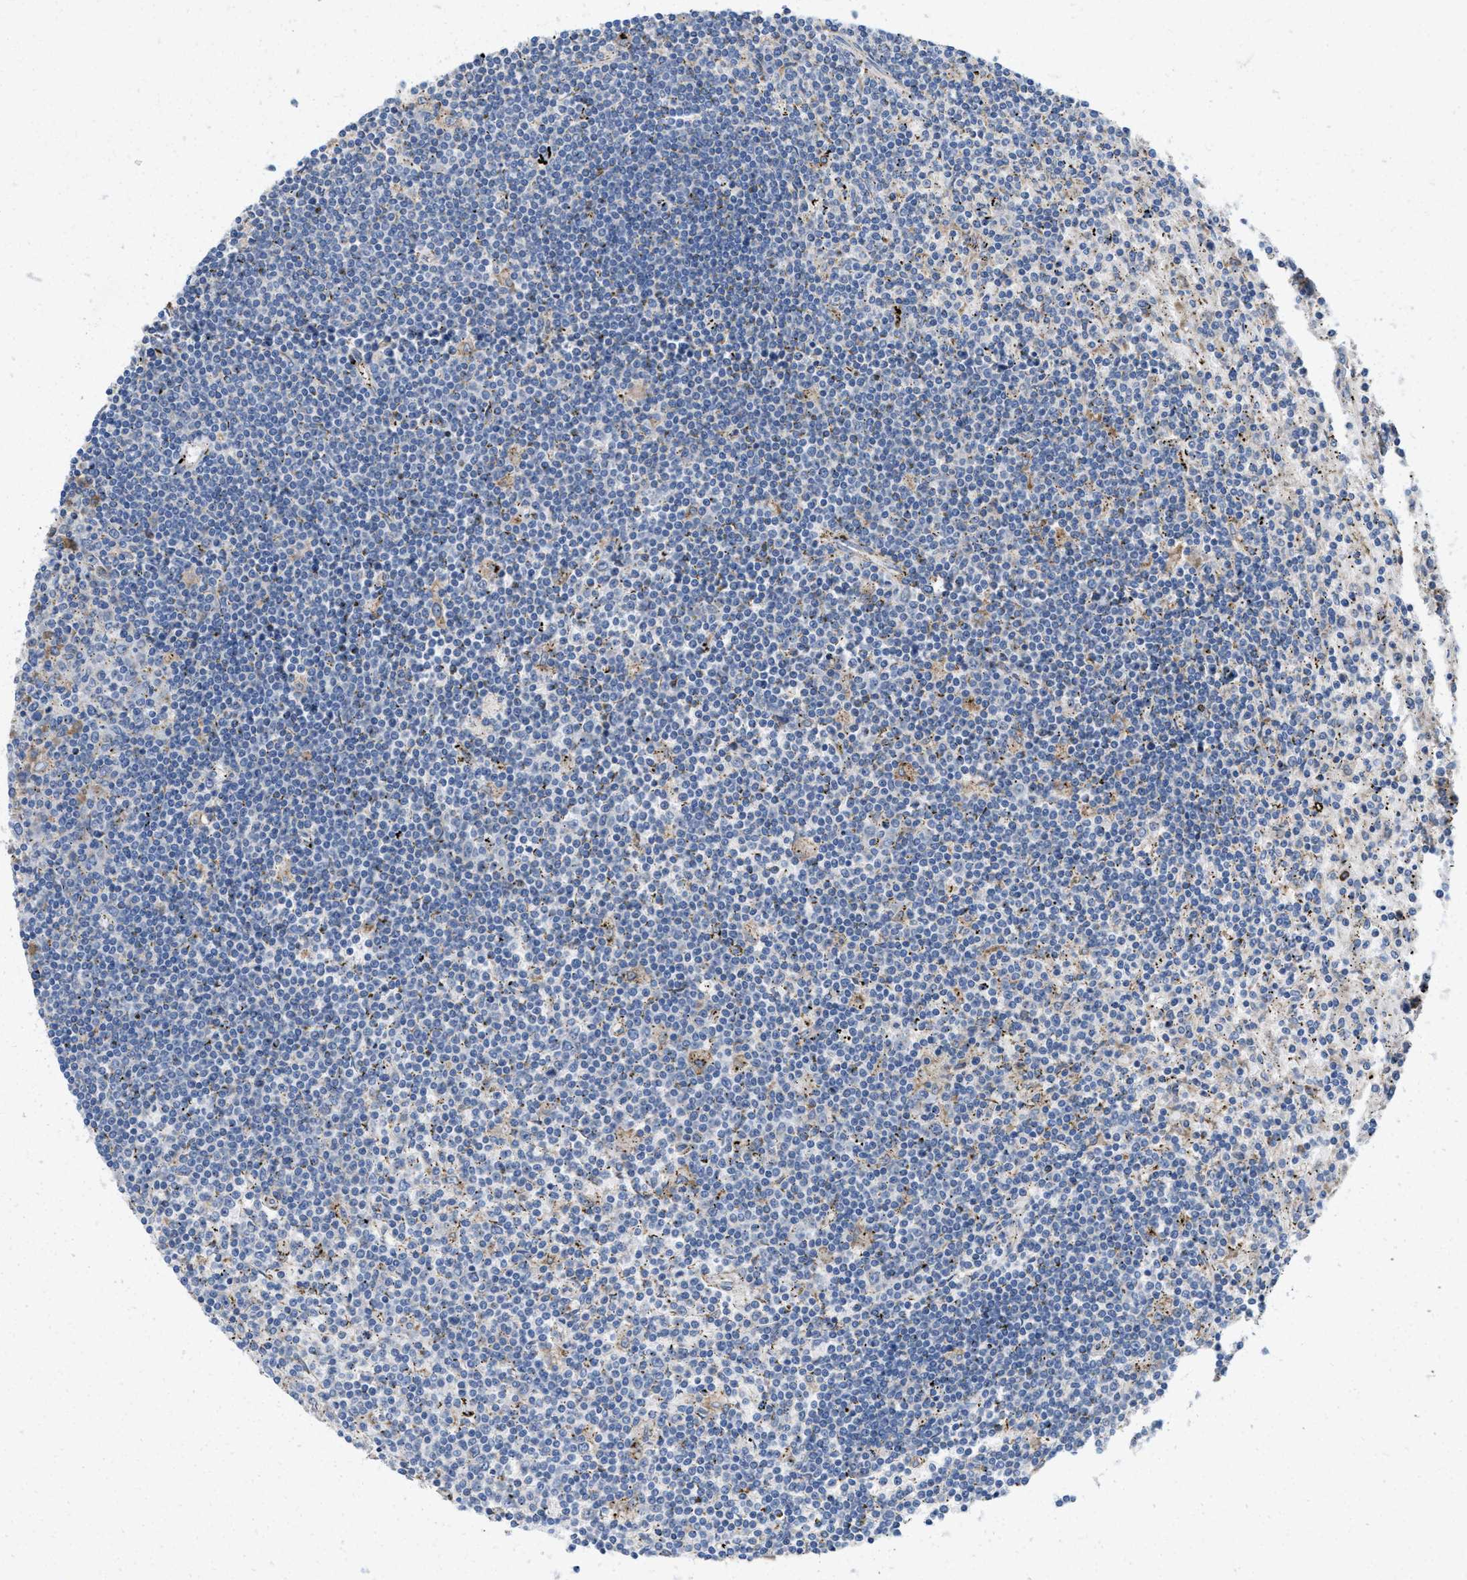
{"staining": {"intensity": "negative", "quantity": "none", "location": "none"}, "tissue": "lymphoma", "cell_type": "Tumor cells", "image_type": "cancer", "snomed": [{"axis": "morphology", "description": "Malignant lymphoma, non-Hodgkin's type, Low grade"}, {"axis": "topography", "description": "Spleen"}], "caption": "Tumor cells show no significant protein positivity in malignant lymphoma, non-Hodgkin's type (low-grade). Brightfield microscopy of IHC stained with DAB (brown) and hematoxylin (blue), captured at high magnification.", "gene": "DYNC2I1", "patient": {"sex": "male", "age": 76}}